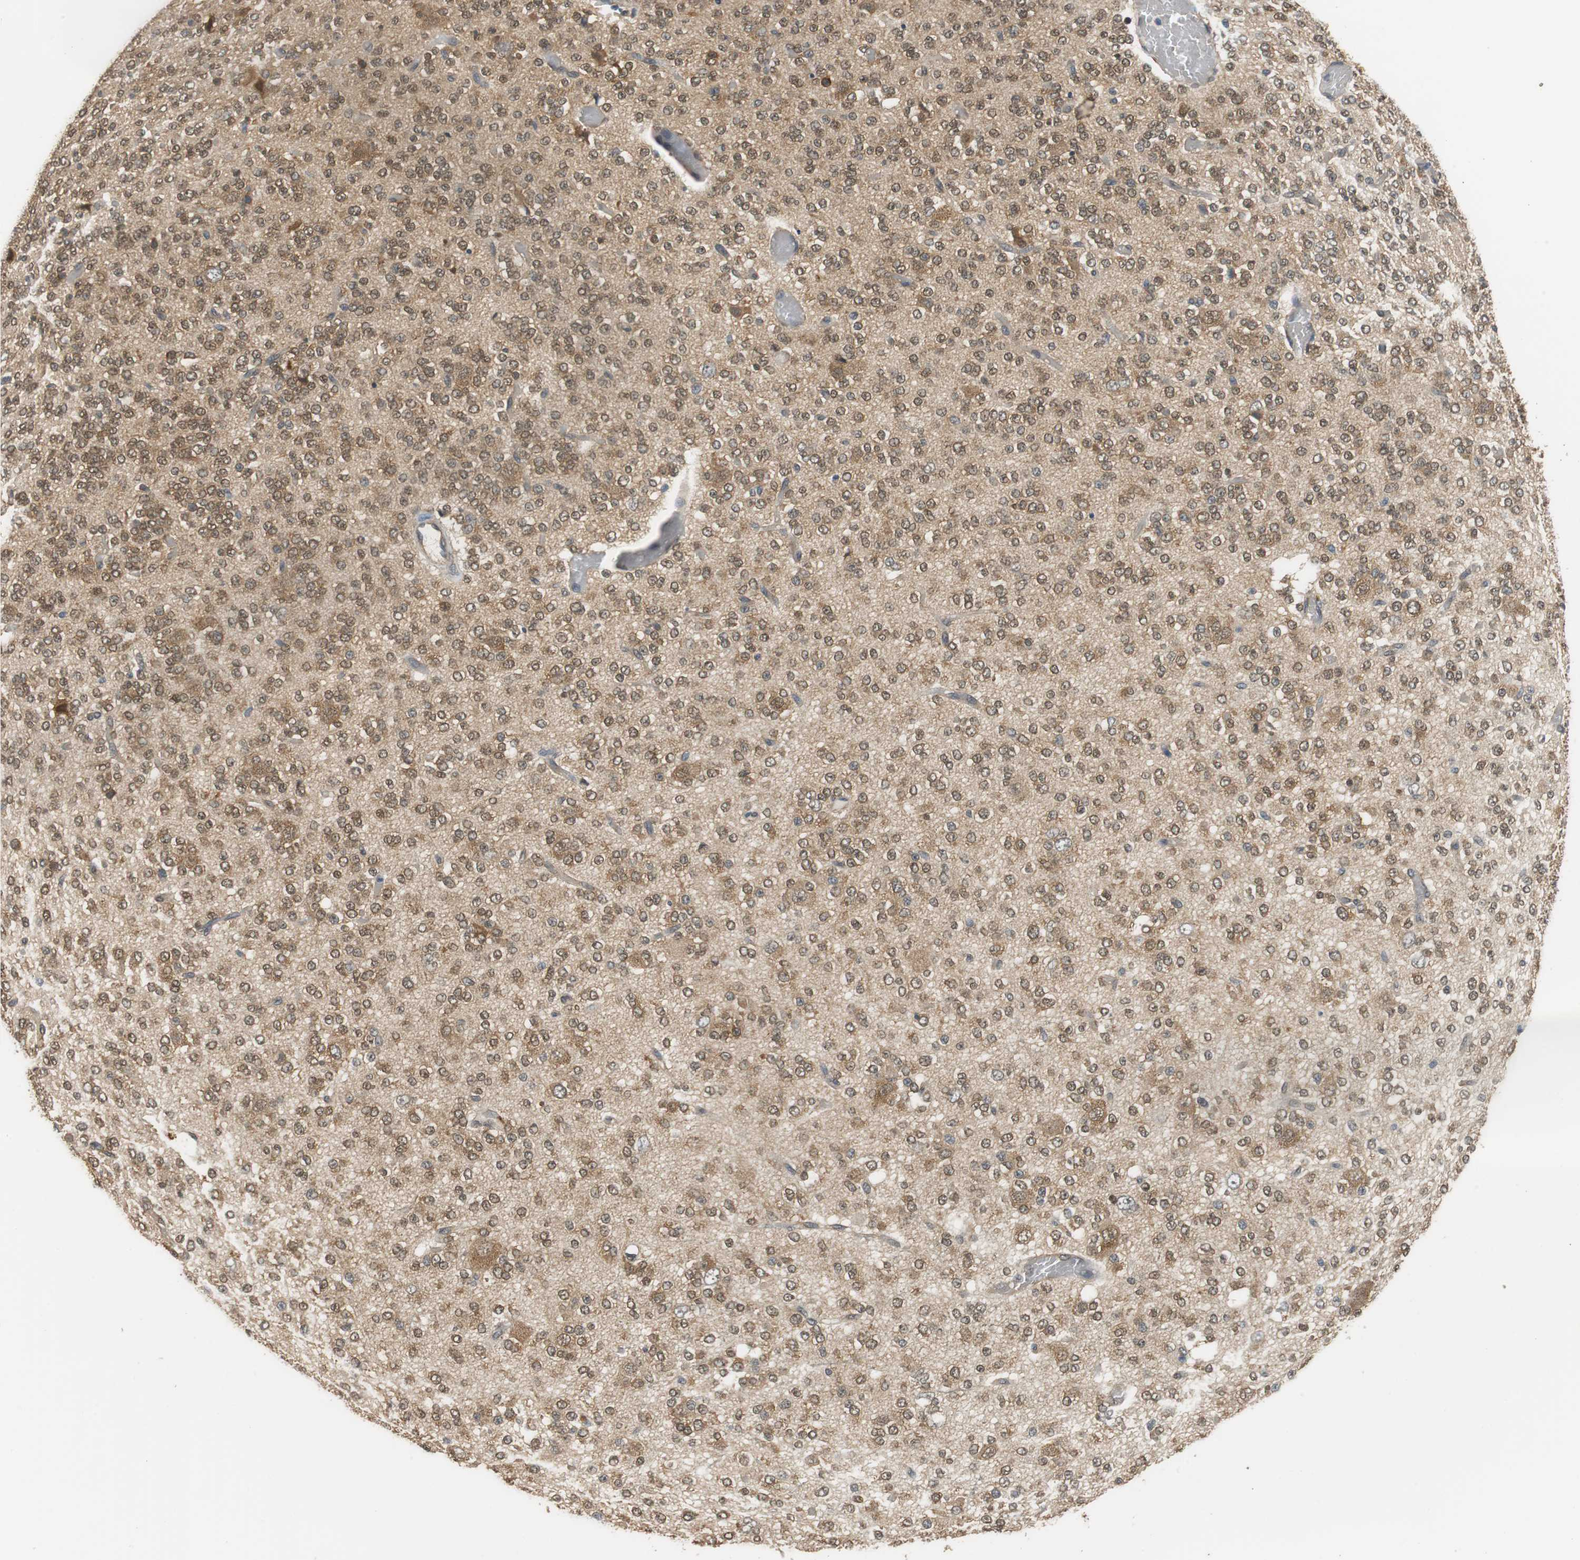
{"staining": {"intensity": "moderate", "quantity": ">75%", "location": "cytoplasmic/membranous,nuclear"}, "tissue": "glioma", "cell_type": "Tumor cells", "image_type": "cancer", "snomed": [{"axis": "morphology", "description": "Glioma, malignant, Low grade"}, {"axis": "topography", "description": "Brain"}], "caption": "Brown immunohistochemical staining in glioma shows moderate cytoplasmic/membranous and nuclear positivity in approximately >75% of tumor cells. (Stains: DAB in brown, nuclei in blue, Microscopy: brightfield microscopy at high magnification).", "gene": "UBQLN2", "patient": {"sex": "male", "age": 38}}